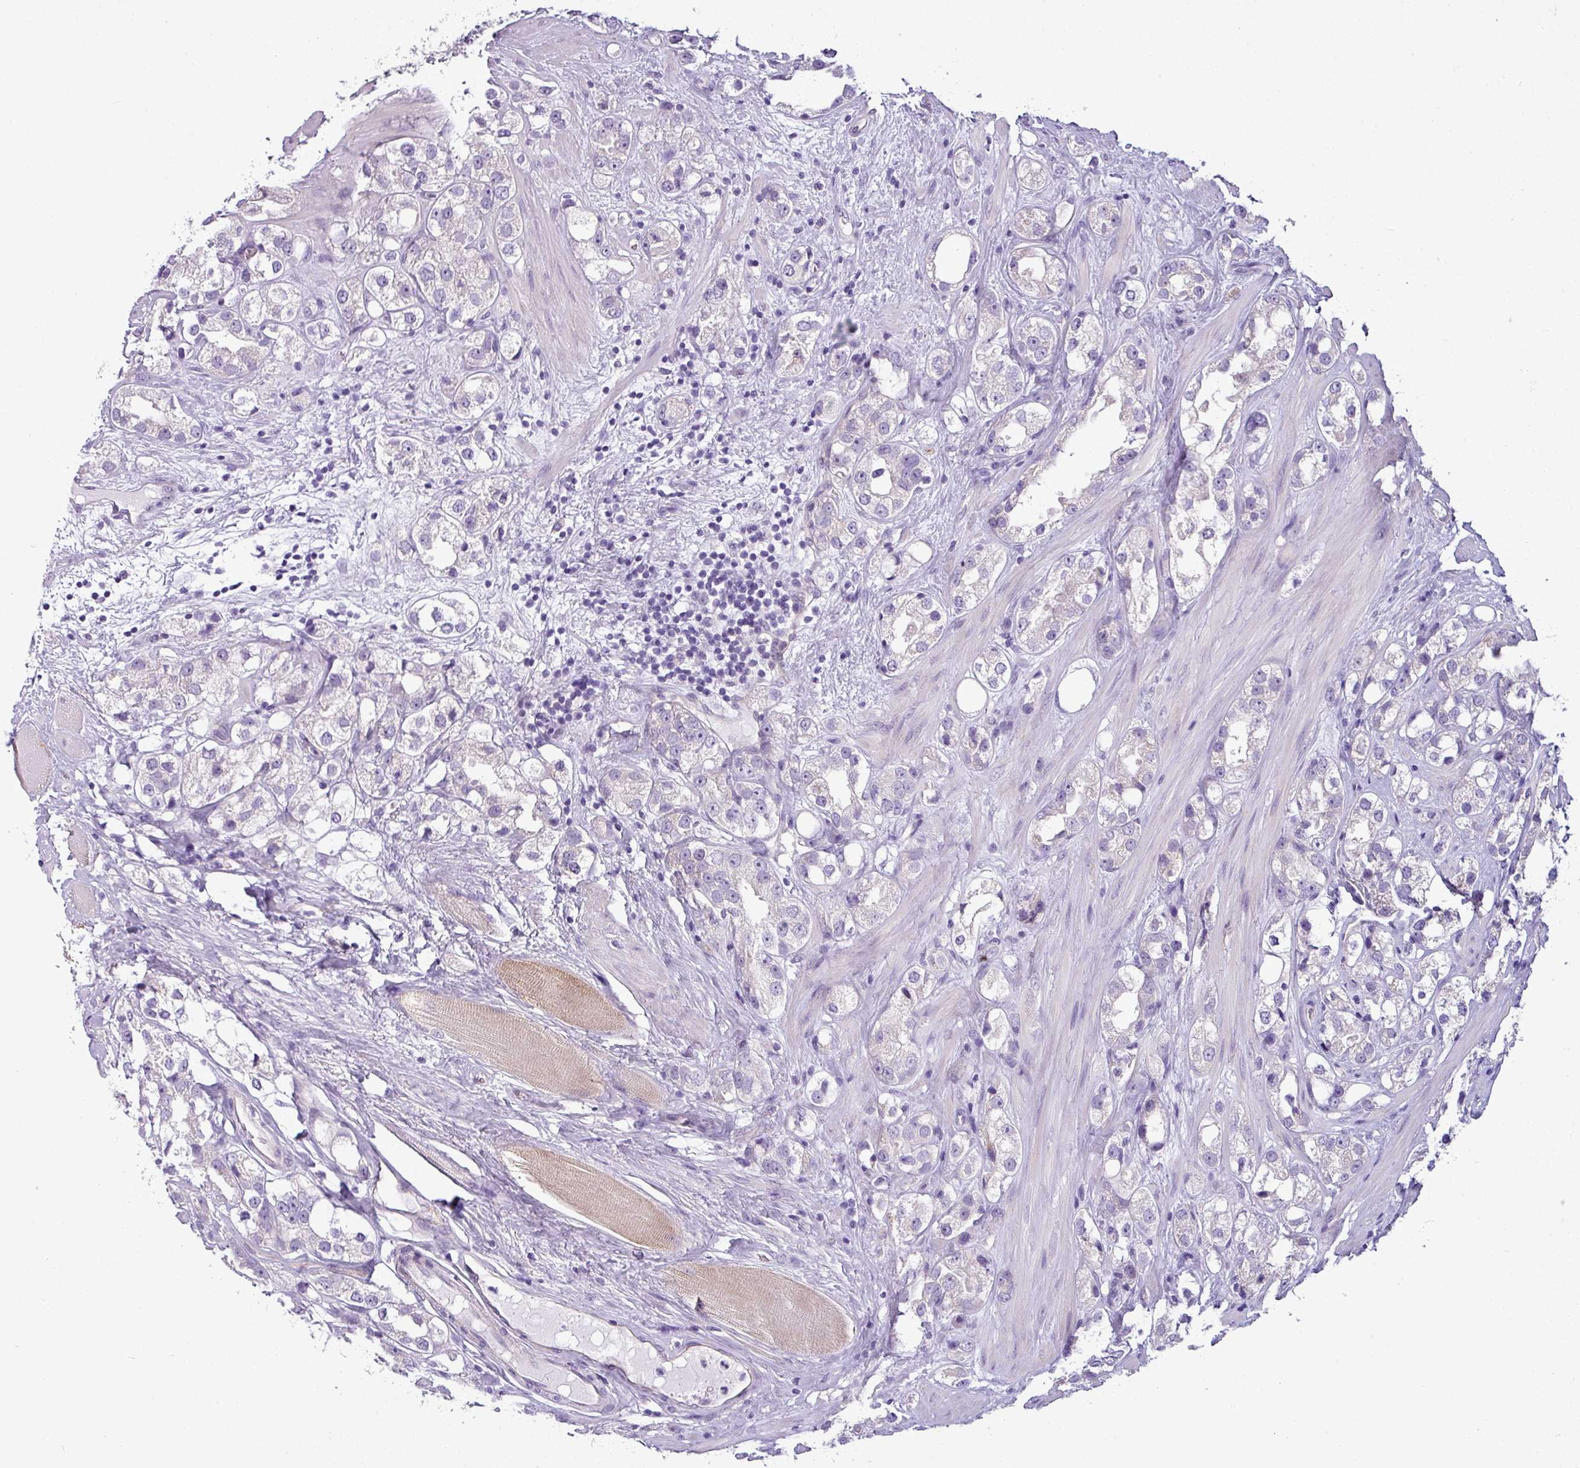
{"staining": {"intensity": "negative", "quantity": "none", "location": "none"}, "tissue": "prostate cancer", "cell_type": "Tumor cells", "image_type": "cancer", "snomed": [{"axis": "morphology", "description": "Adenocarcinoma, NOS"}, {"axis": "topography", "description": "Prostate"}], "caption": "An image of human prostate adenocarcinoma is negative for staining in tumor cells.", "gene": "TMEM178B", "patient": {"sex": "male", "age": 79}}